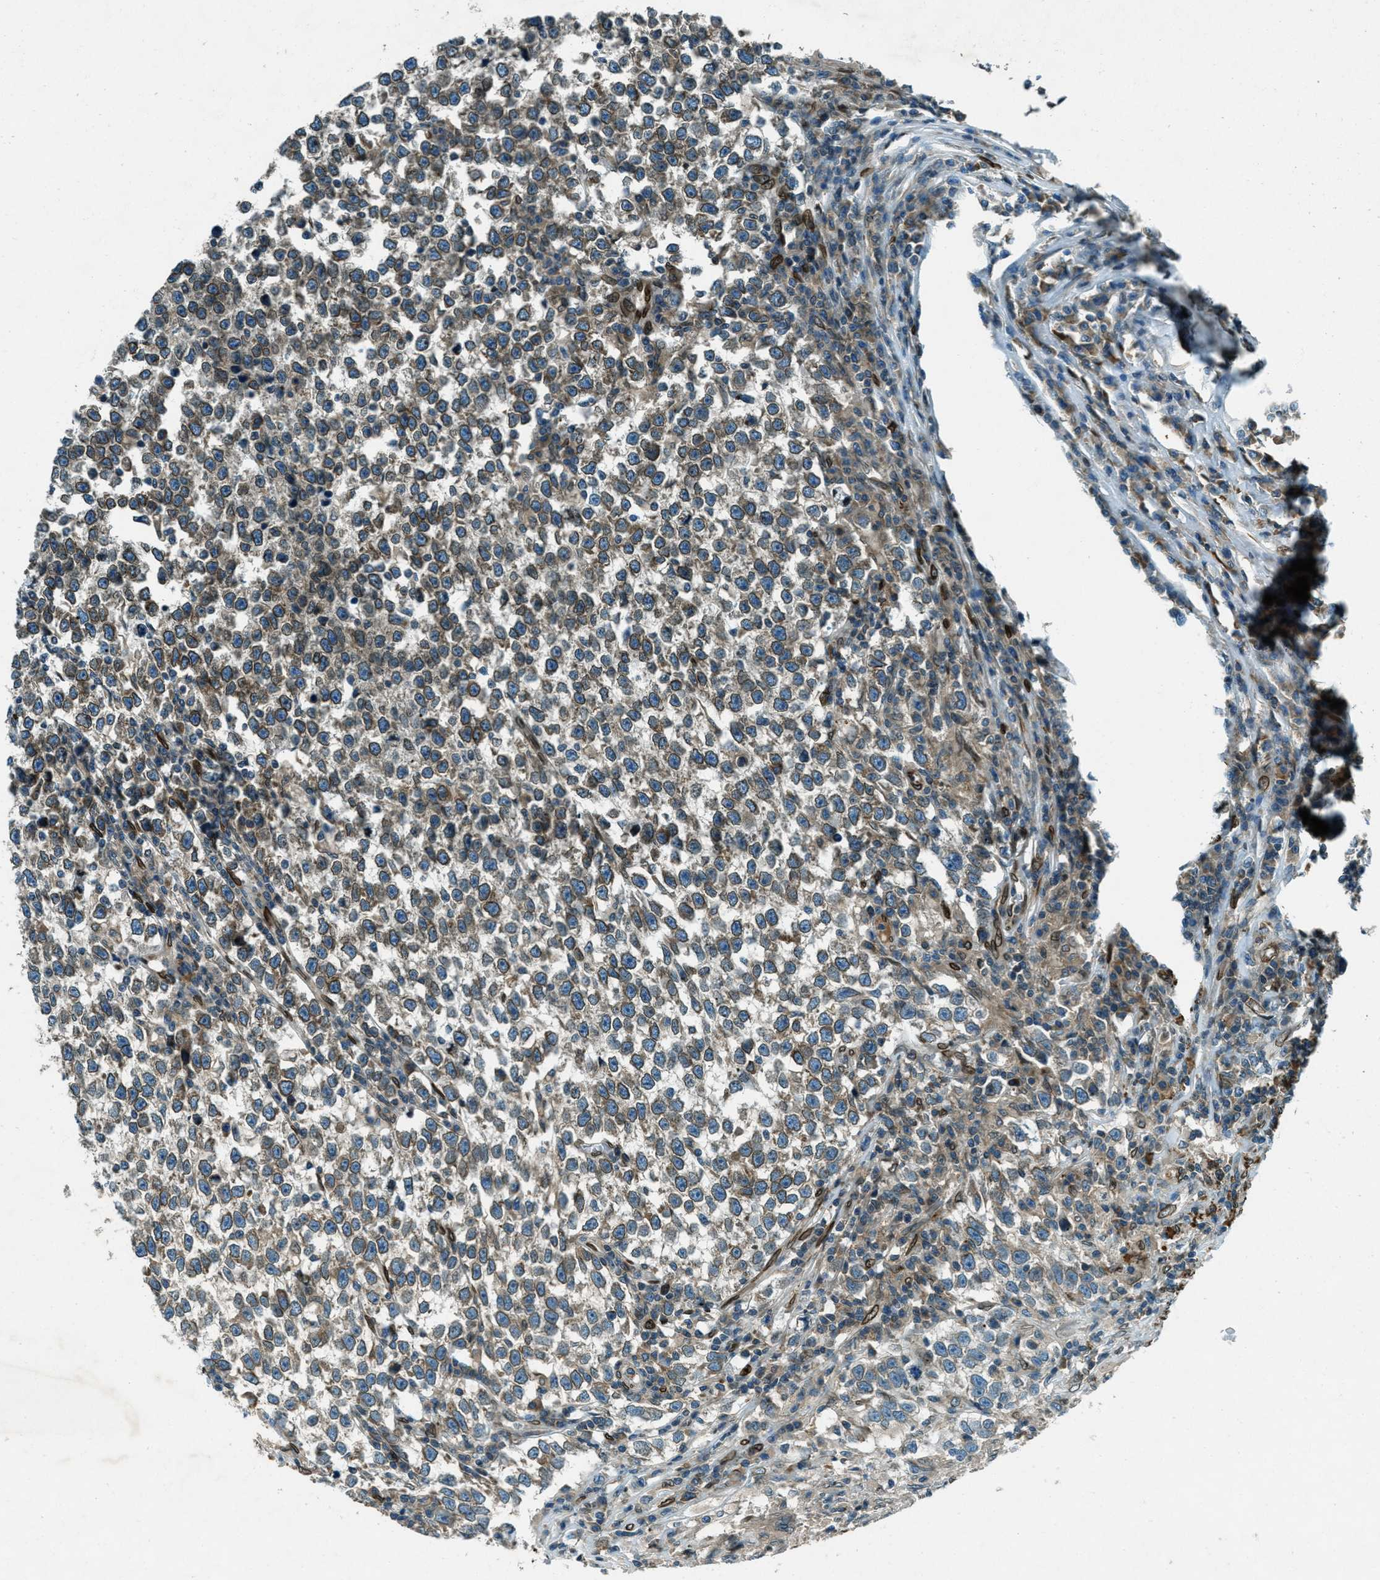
{"staining": {"intensity": "moderate", "quantity": "25%-75%", "location": "cytoplasmic/membranous,nuclear"}, "tissue": "testis cancer", "cell_type": "Tumor cells", "image_type": "cancer", "snomed": [{"axis": "morphology", "description": "Normal tissue, NOS"}, {"axis": "morphology", "description": "Seminoma, NOS"}, {"axis": "topography", "description": "Testis"}], "caption": "There is medium levels of moderate cytoplasmic/membranous and nuclear positivity in tumor cells of seminoma (testis), as demonstrated by immunohistochemical staining (brown color).", "gene": "LEMD2", "patient": {"sex": "male", "age": 43}}